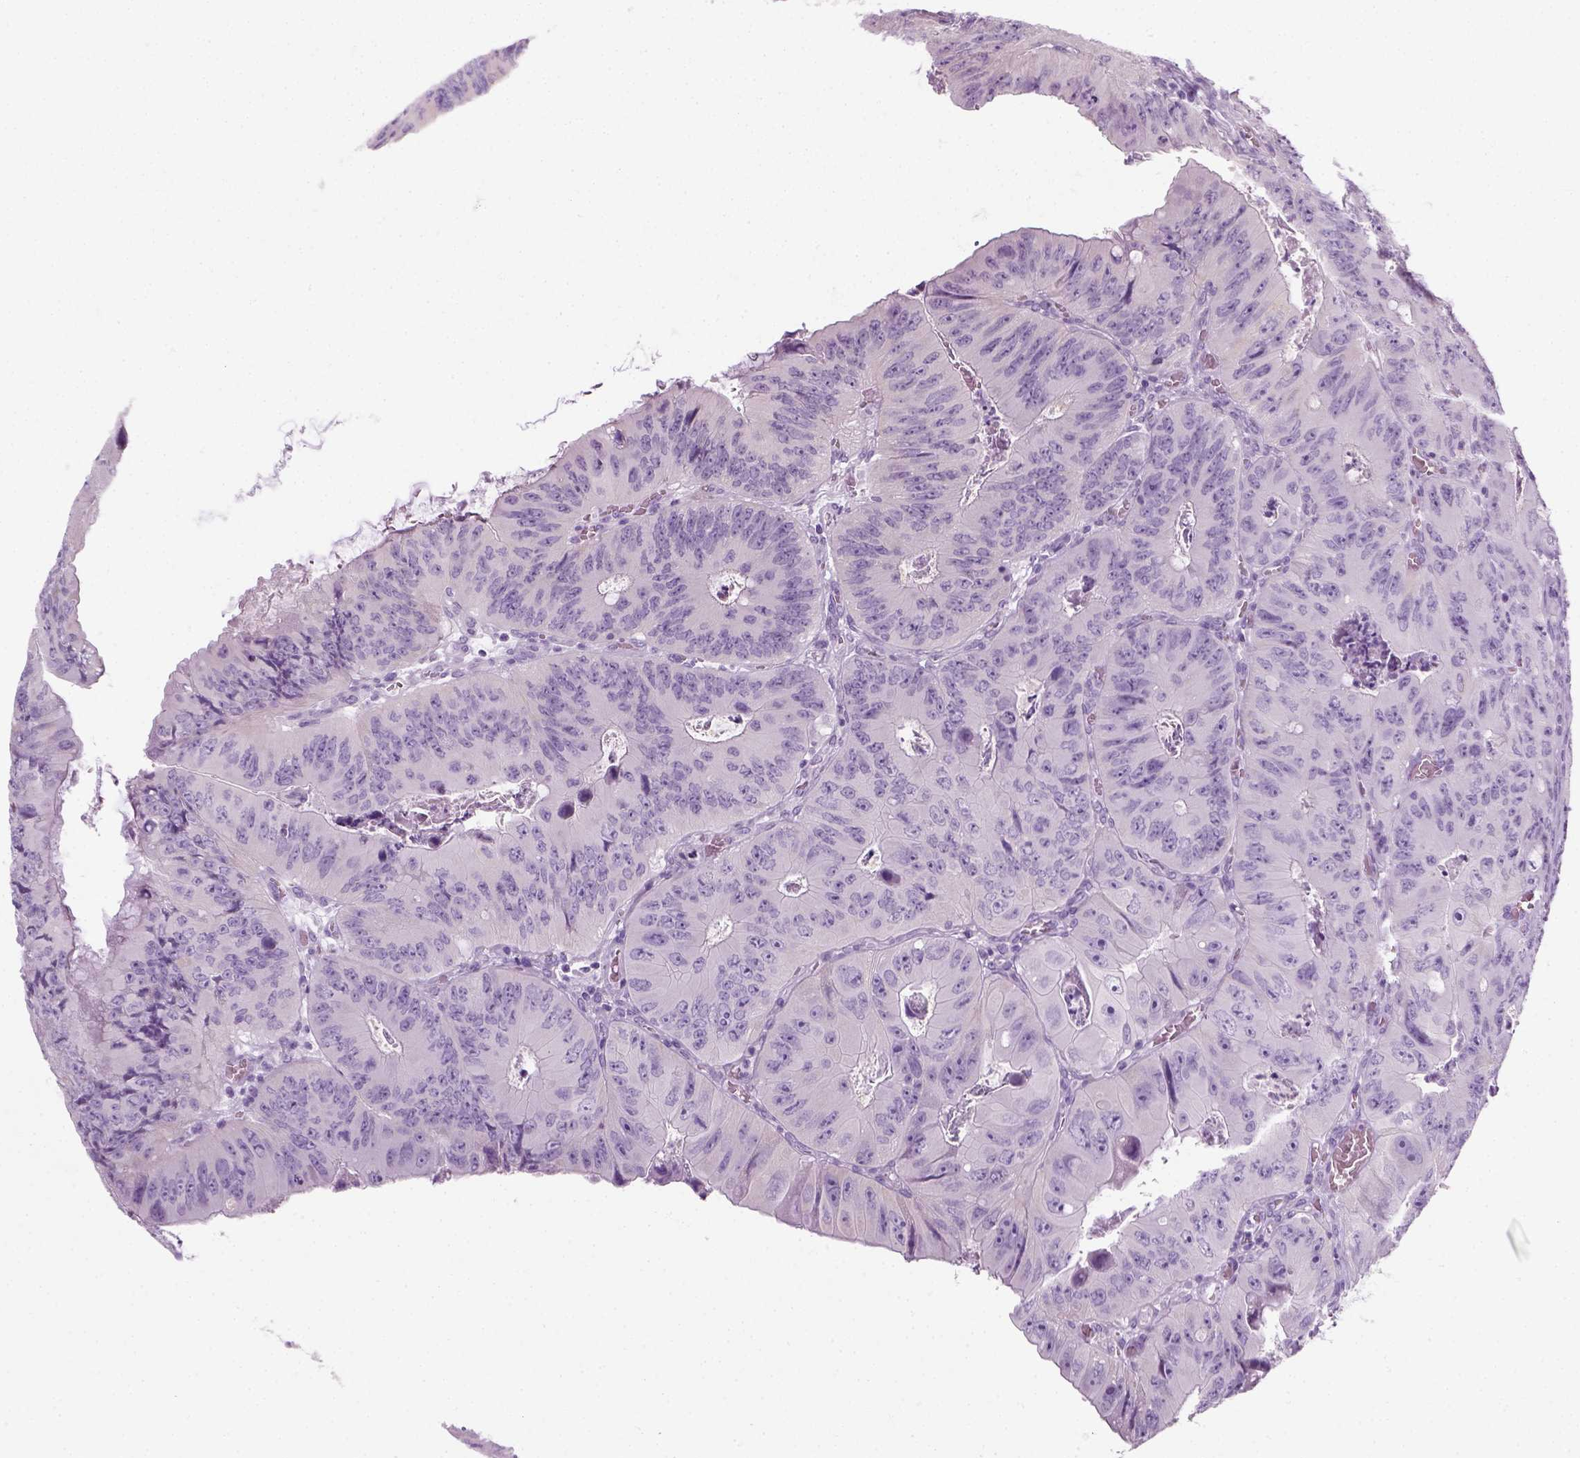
{"staining": {"intensity": "negative", "quantity": "none", "location": "none"}, "tissue": "colorectal cancer", "cell_type": "Tumor cells", "image_type": "cancer", "snomed": [{"axis": "morphology", "description": "Adenocarcinoma, NOS"}, {"axis": "topography", "description": "Colon"}], "caption": "Image shows no significant protein positivity in tumor cells of colorectal adenocarcinoma.", "gene": "SLC12A5", "patient": {"sex": "female", "age": 84}}